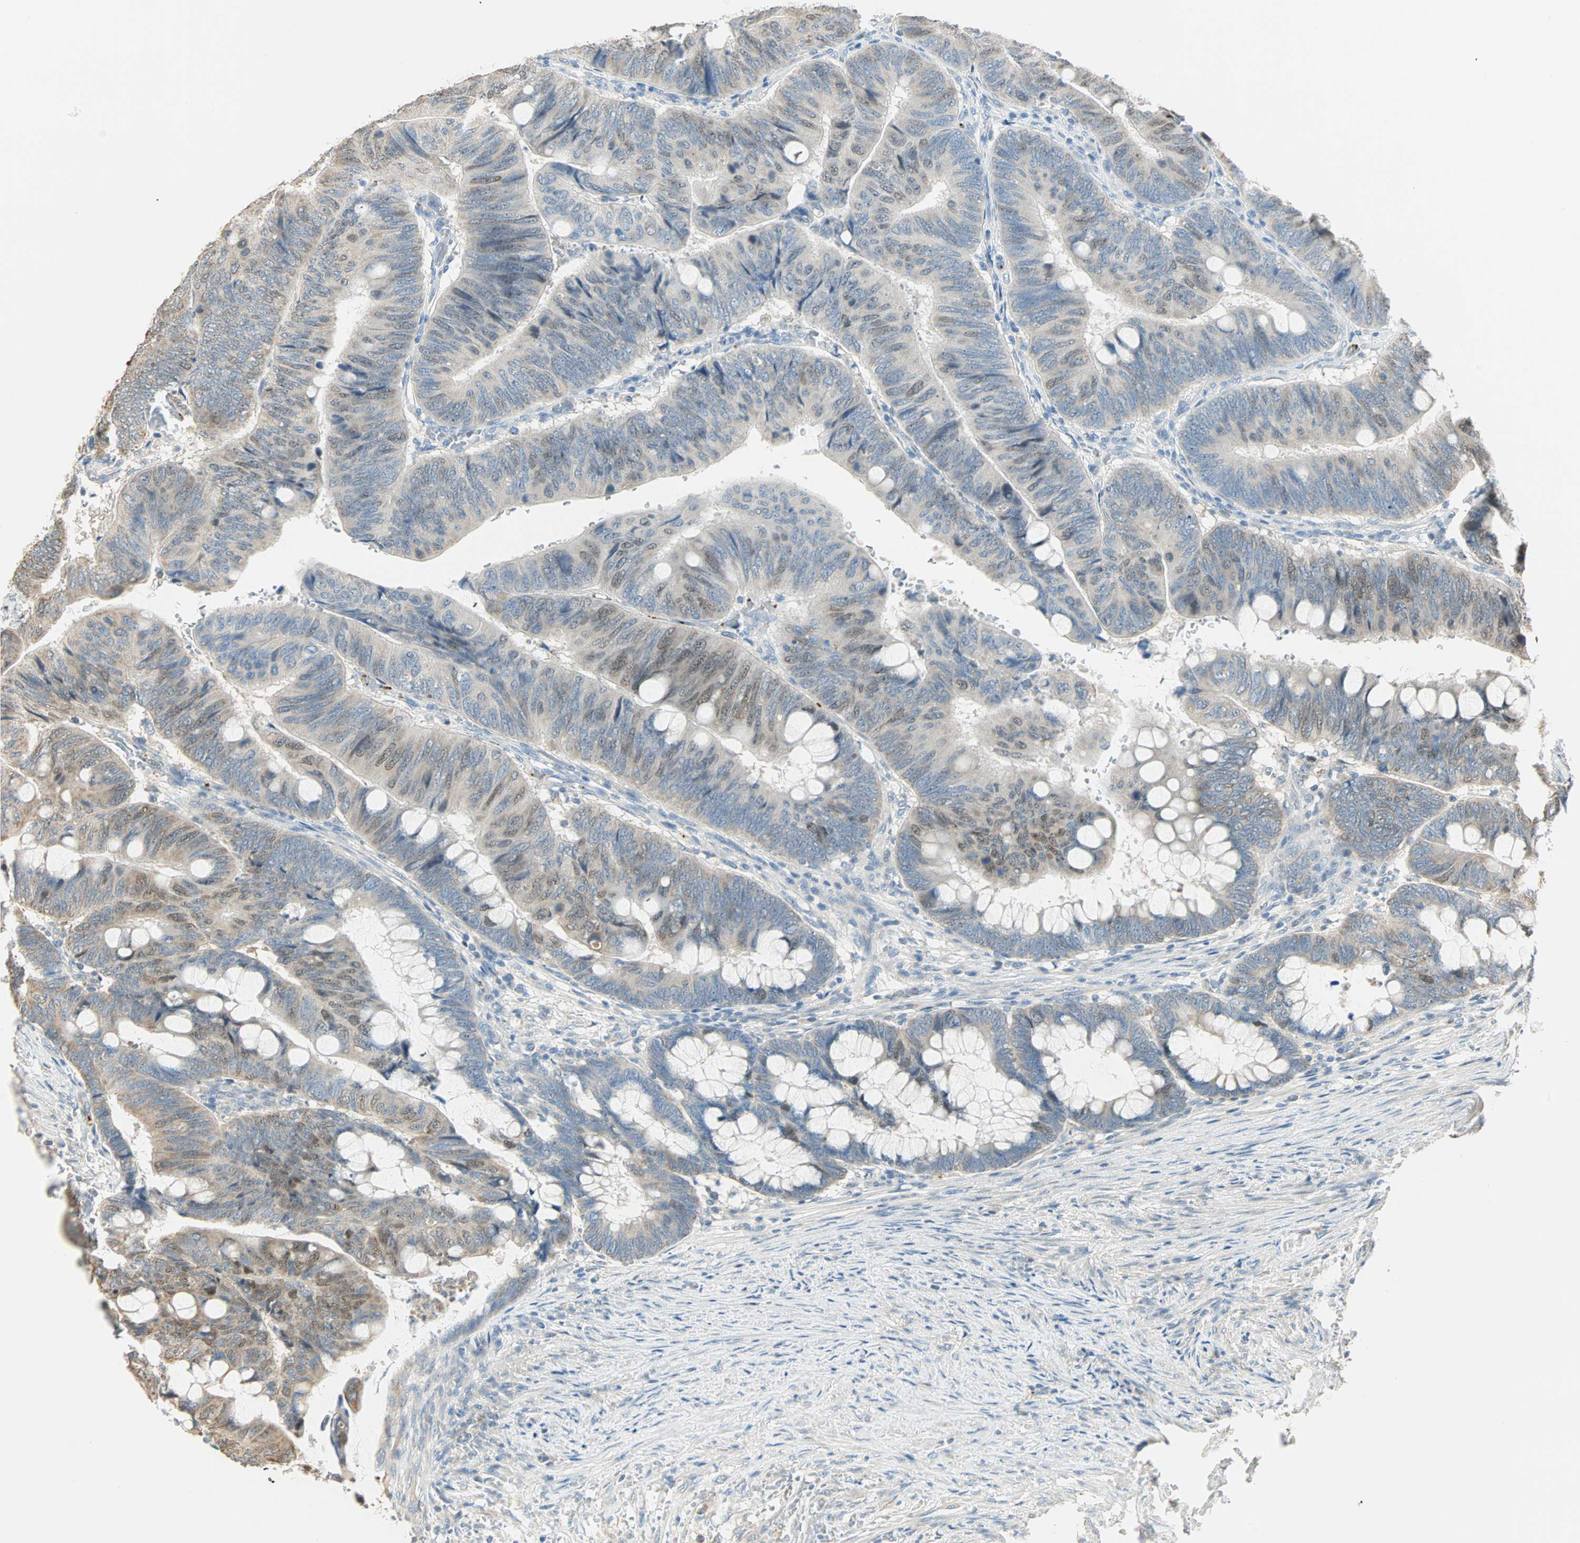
{"staining": {"intensity": "strong", "quantity": "25%-75%", "location": "nuclear"}, "tissue": "colorectal cancer", "cell_type": "Tumor cells", "image_type": "cancer", "snomed": [{"axis": "morphology", "description": "Normal tissue, NOS"}, {"axis": "morphology", "description": "Adenocarcinoma, NOS"}, {"axis": "topography", "description": "Rectum"}, {"axis": "topography", "description": "Peripheral nerve tissue"}], "caption": "Immunohistochemistry (IHC) of human adenocarcinoma (colorectal) exhibits high levels of strong nuclear staining in about 25%-75% of tumor cells.", "gene": "RAD18", "patient": {"sex": "male", "age": 92}}